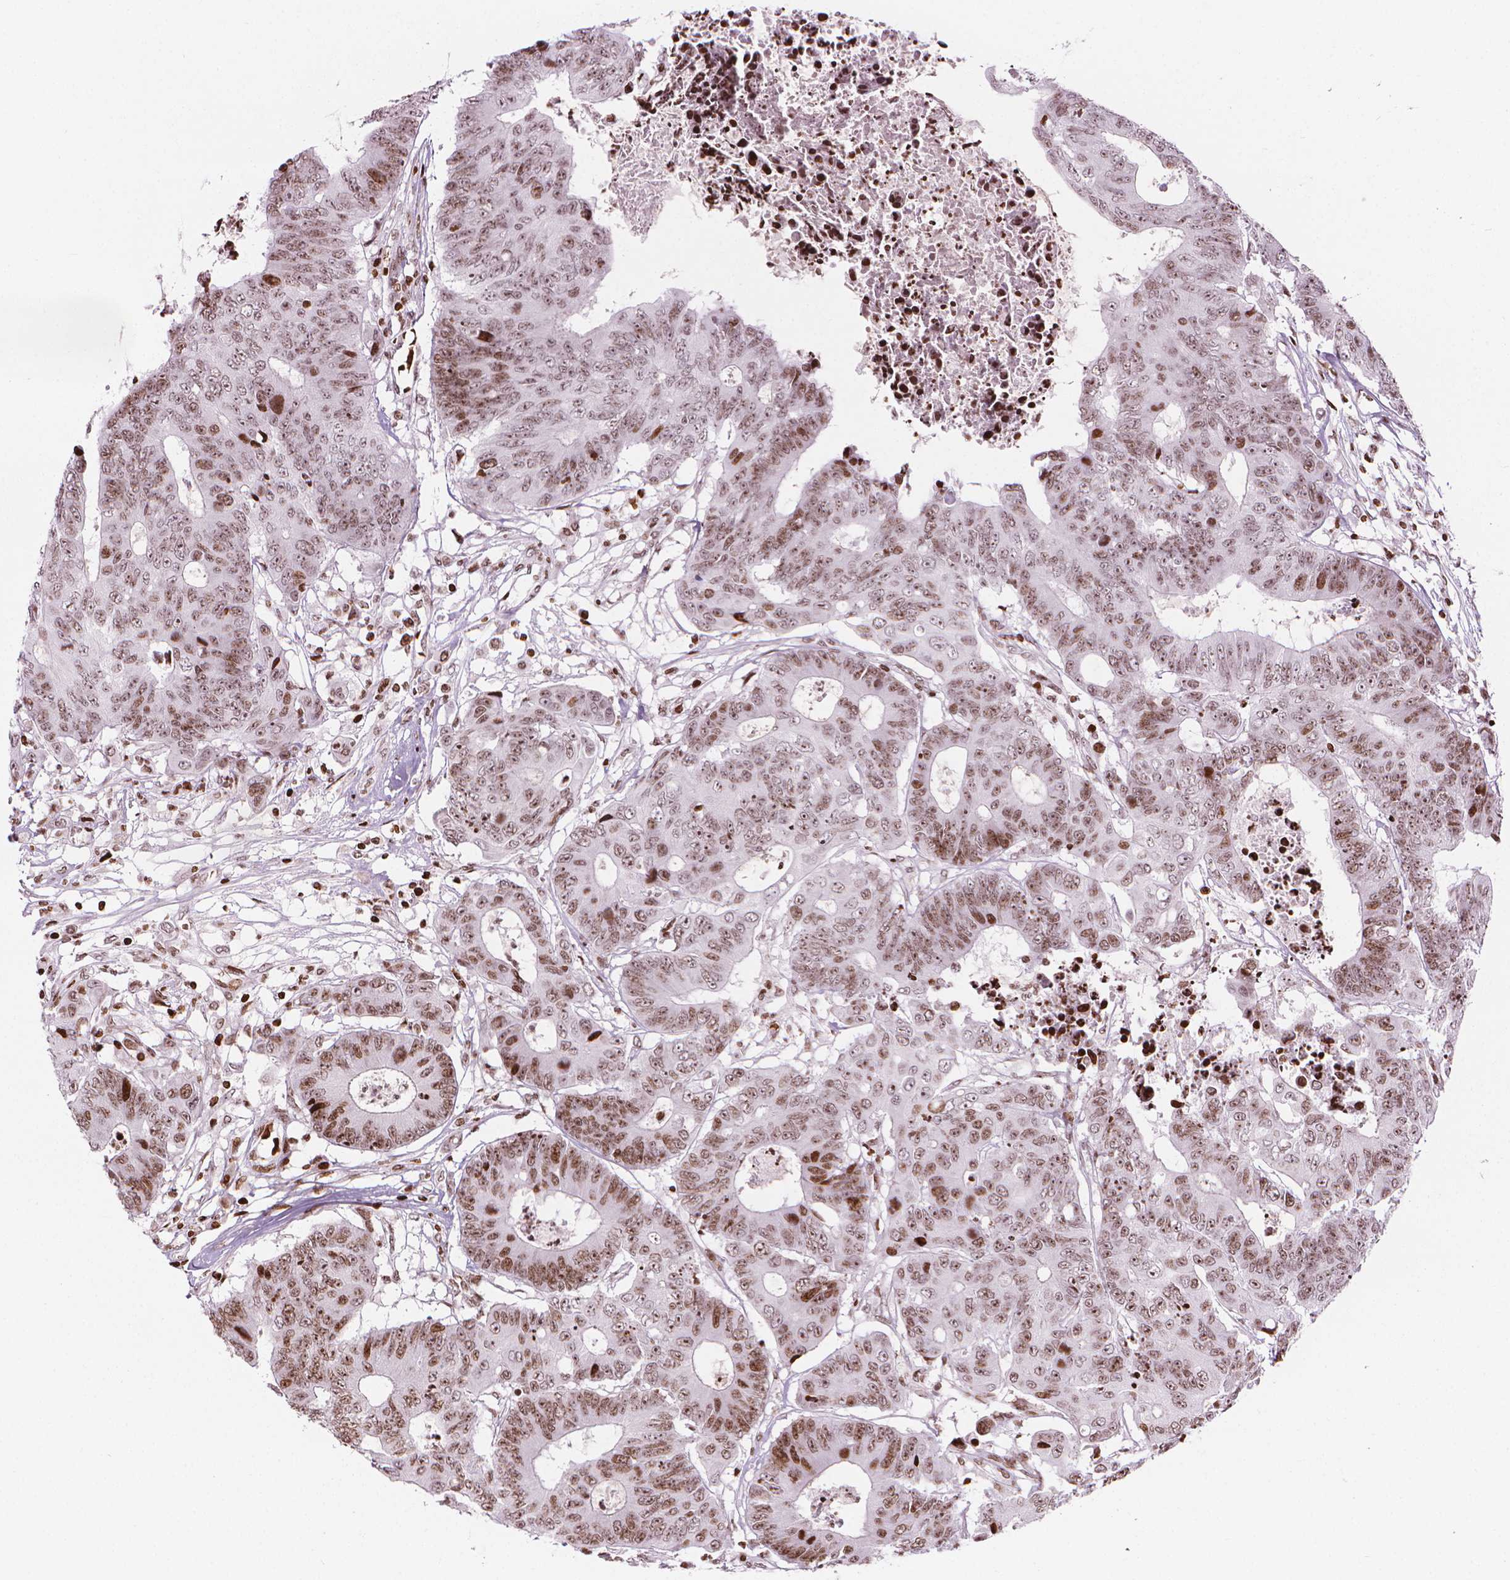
{"staining": {"intensity": "moderate", "quantity": ">75%", "location": "nuclear"}, "tissue": "colorectal cancer", "cell_type": "Tumor cells", "image_type": "cancer", "snomed": [{"axis": "morphology", "description": "Adenocarcinoma, NOS"}, {"axis": "topography", "description": "Colon"}], "caption": "Adenocarcinoma (colorectal) stained with a protein marker exhibits moderate staining in tumor cells.", "gene": "PIP4K2A", "patient": {"sex": "female", "age": 48}}